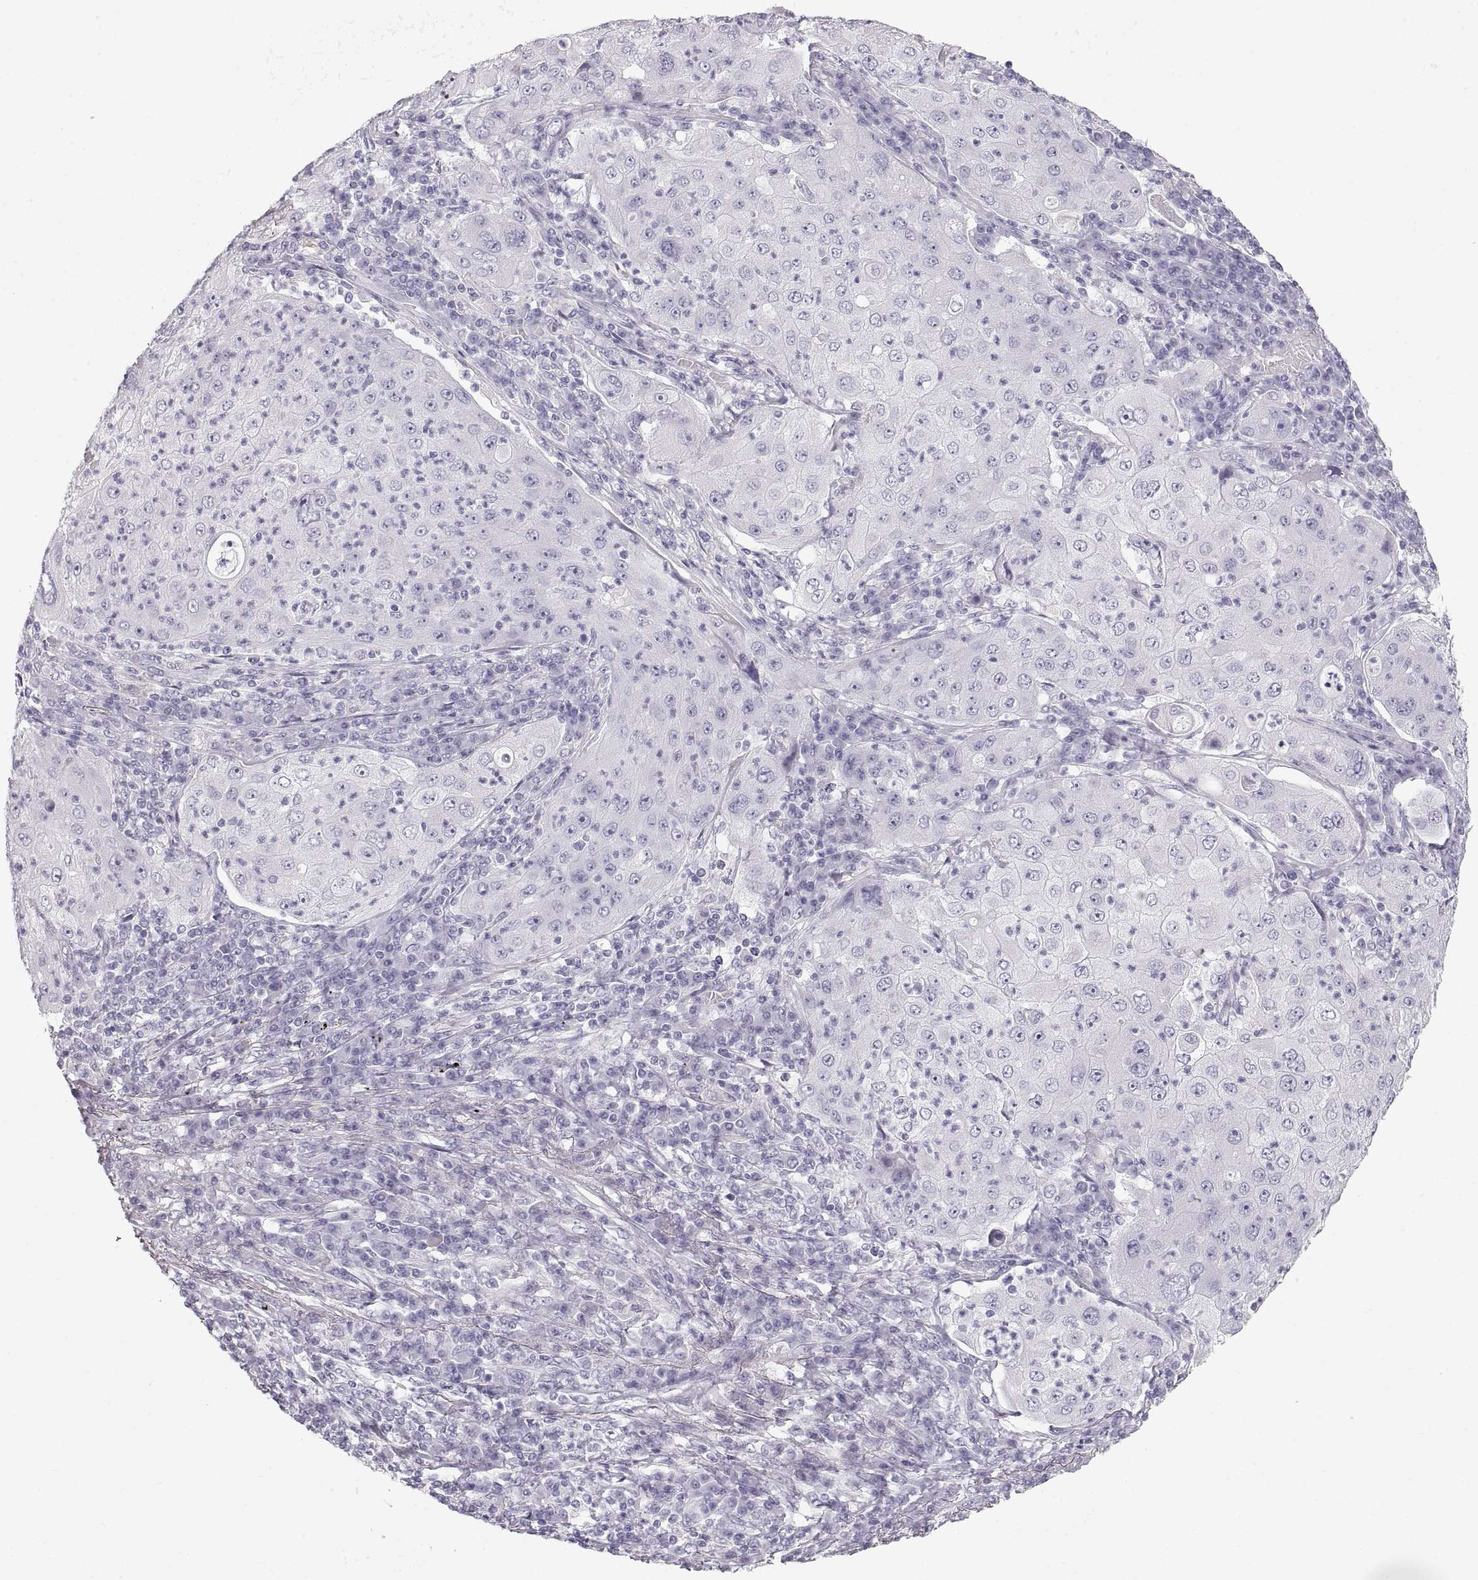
{"staining": {"intensity": "negative", "quantity": "none", "location": "none"}, "tissue": "lung cancer", "cell_type": "Tumor cells", "image_type": "cancer", "snomed": [{"axis": "morphology", "description": "Squamous cell carcinoma, NOS"}, {"axis": "topography", "description": "Lung"}], "caption": "IHC image of lung squamous cell carcinoma stained for a protein (brown), which exhibits no staining in tumor cells.", "gene": "CRYAA", "patient": {"sex": "female", "age": 59}}